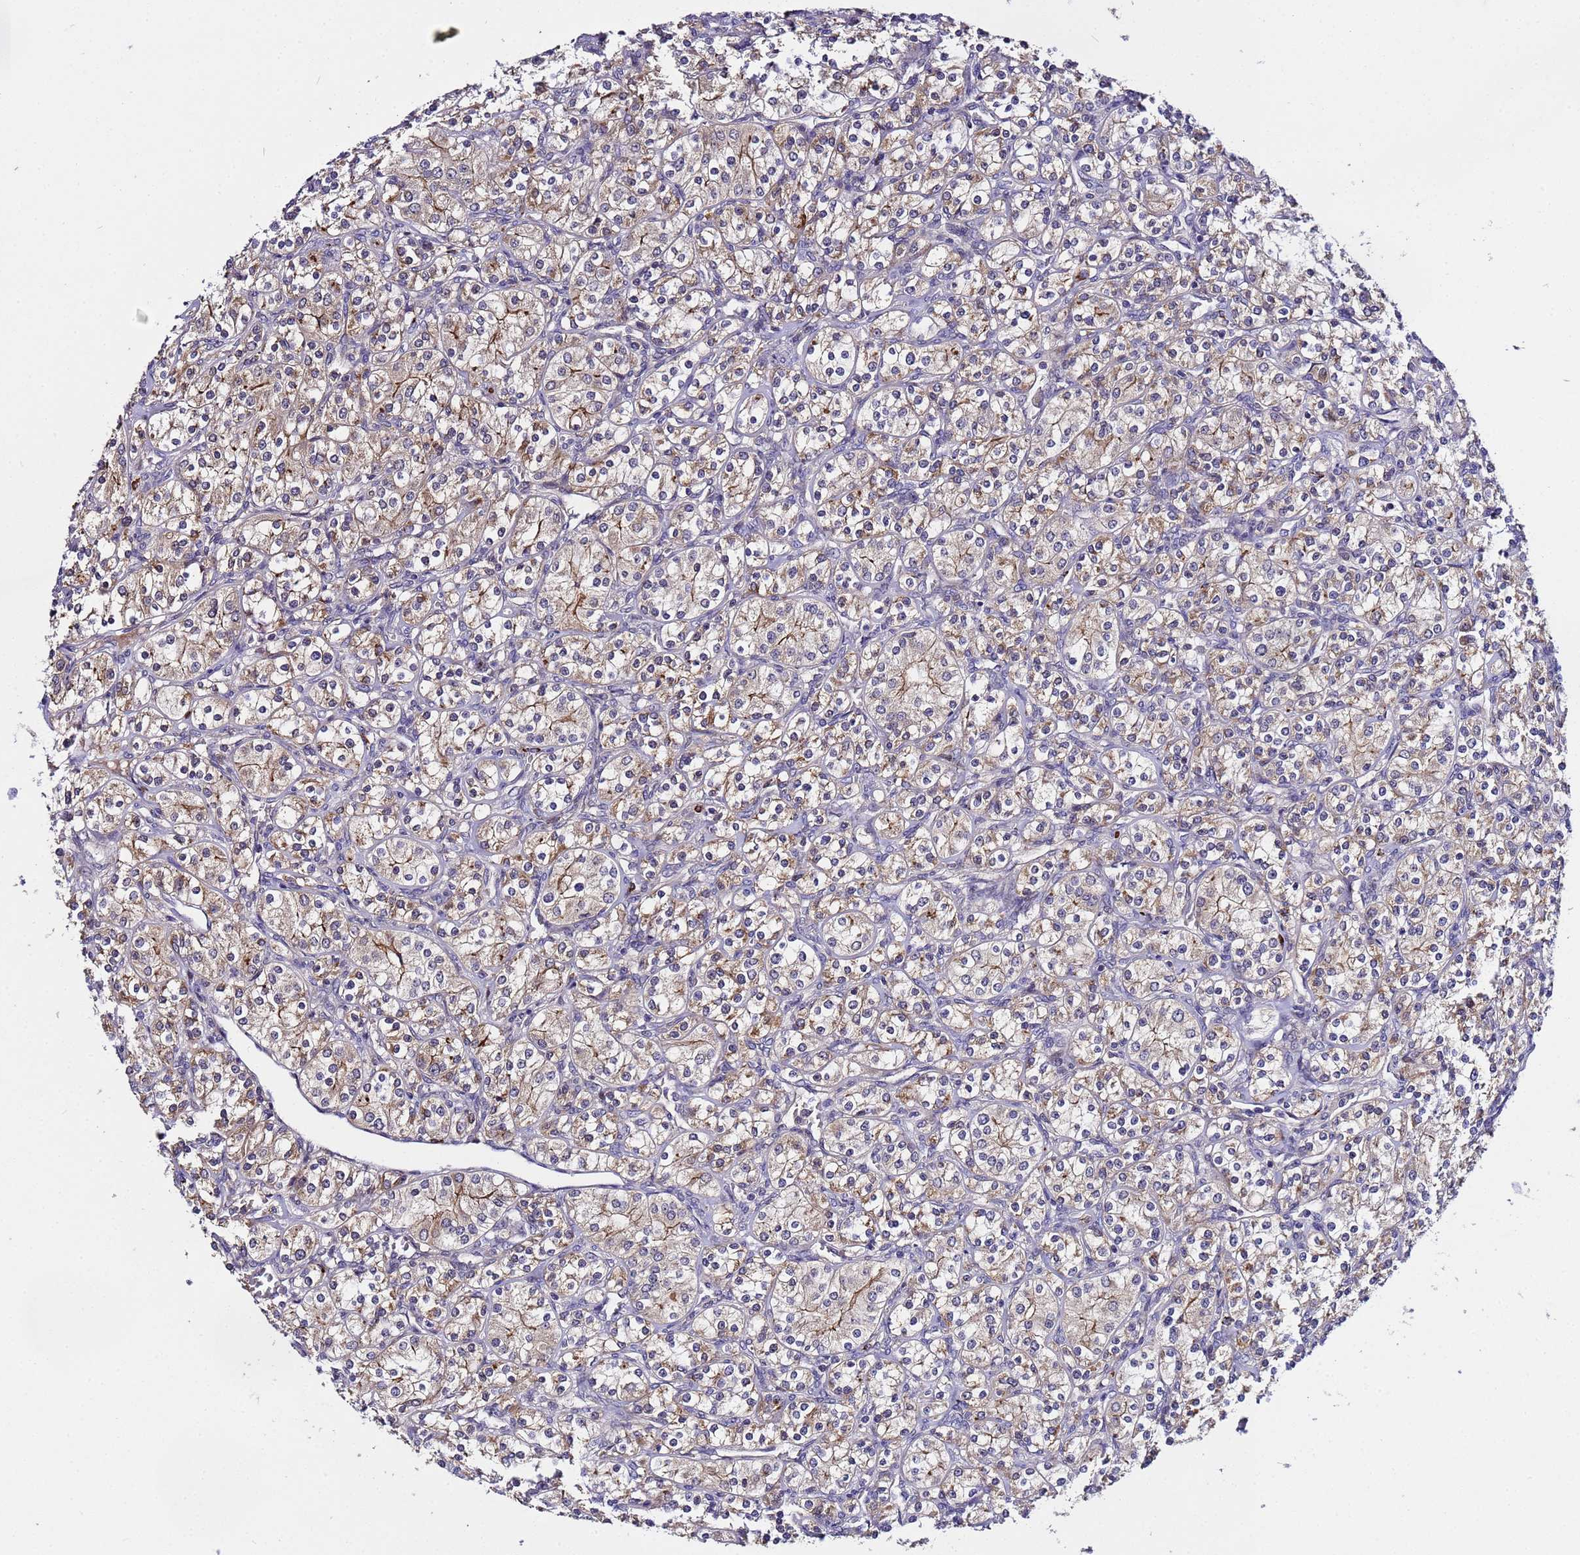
{"staining": {"intensity": "weak", "quantity": "25%-75%", "location": "cytoplasmic/membranous"}, "tissue": "renal cancer", "cell_type": "Tumor cells", "image_type": "cancer", "snomed": [{"axis": "morphology", "description": "Adenocarcinoma, NOS"}, {"axis": "topography", "description": "Kidney"}], "caption": "Brown immunohistochemical staining in renal adenocarcinoma shows weak cytoplasmic/membranous expression in approximately 25%-75% of tumor cells.", "gene": "PLXDC2", "patient": {"sex": "male", "age": 77}}